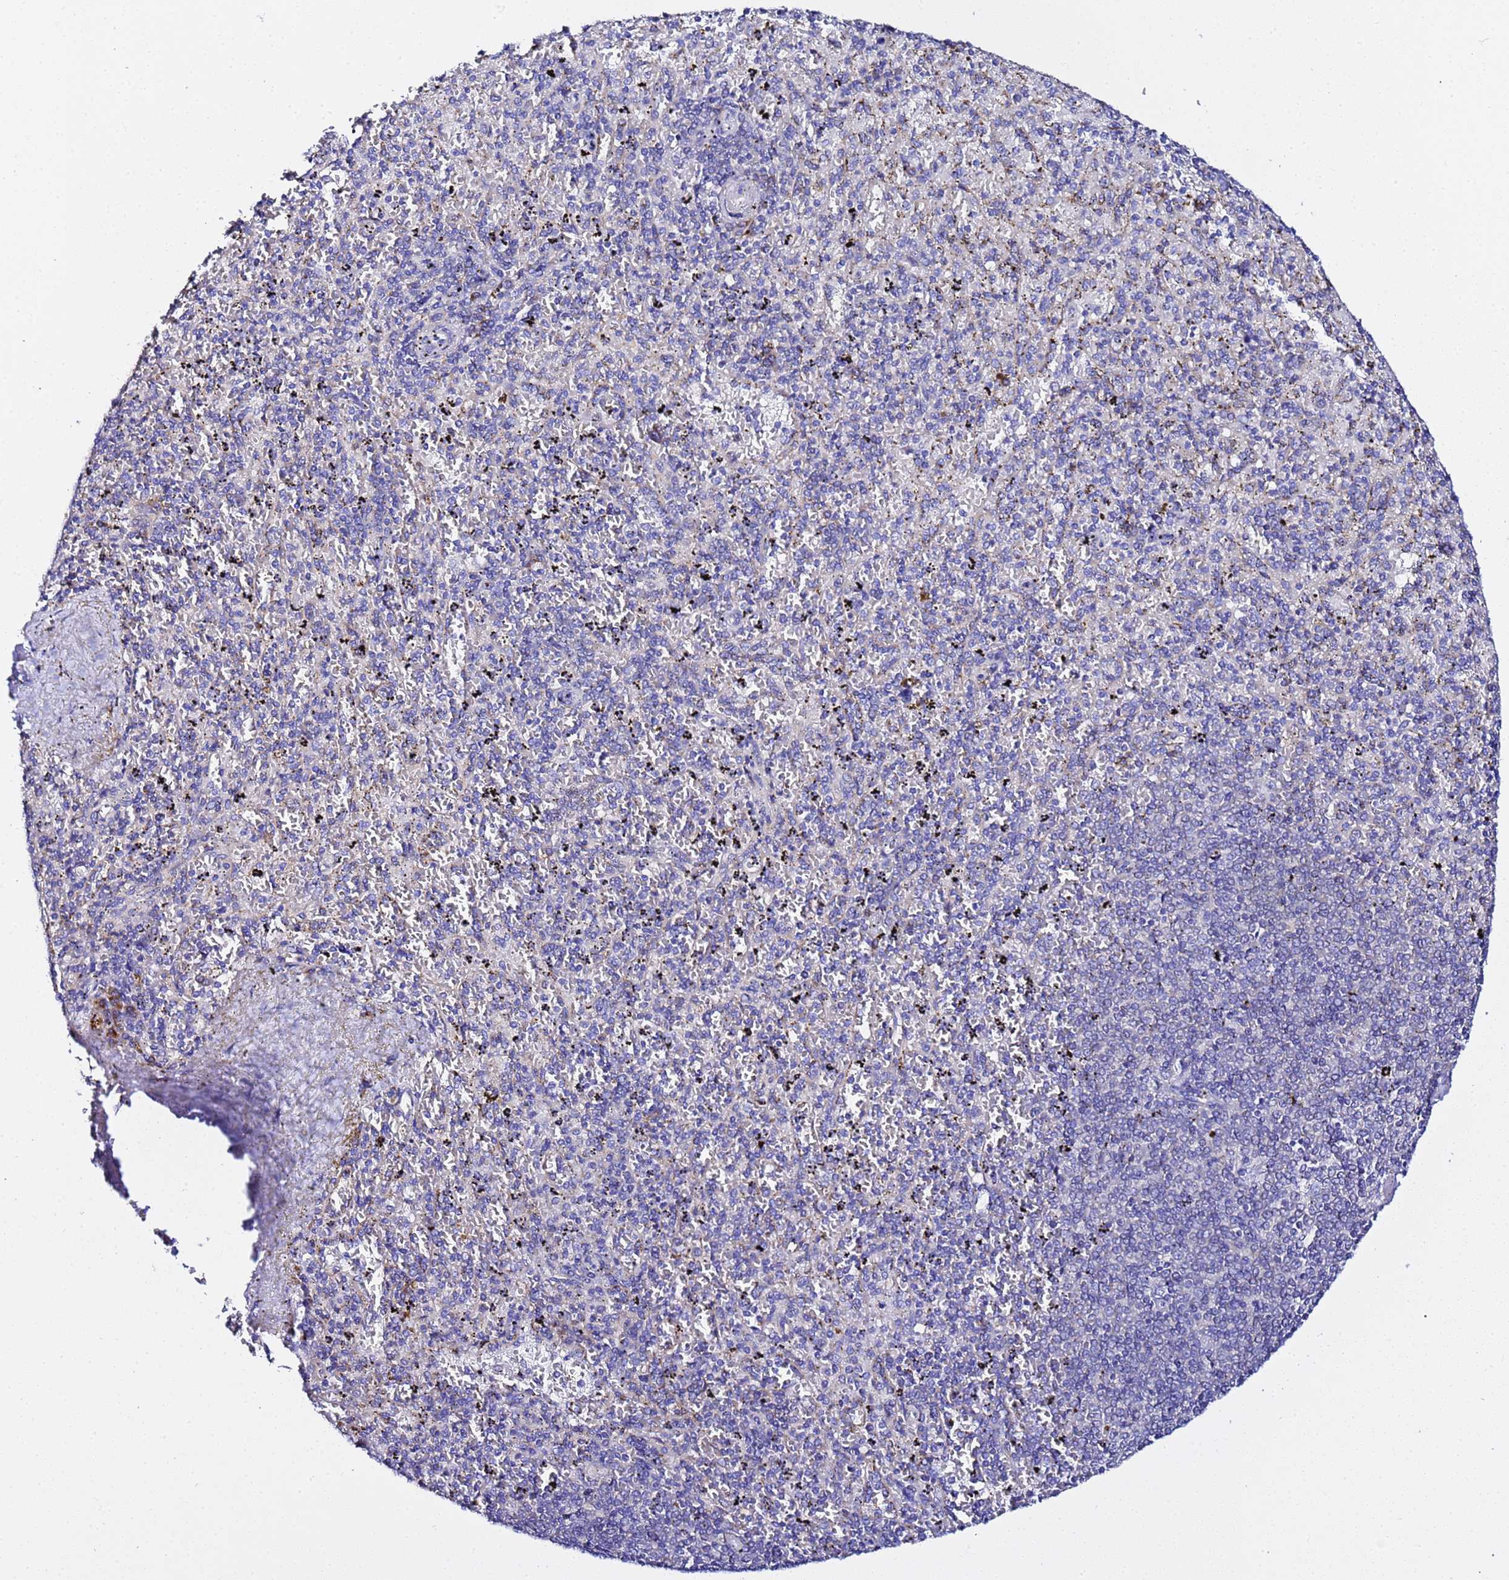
{"staining": {"intensity": "moderate", "quantity": "<25%", "location": "cytoplasmic/membranous"}, "tissue": "spleen", "cell_type": "Cells in red pulp", "image_type": "normal", "snomed": [{"axis": "morphology", "description": "Normal tissue, NOS"}, {"axis": "topography", "description": "Spleen"}], "caption": "Protein expression analysis of normal human spleen reveals moderate cytoplasmic/membranous positivity in approximately <25% of cells in red pulp. The staining was performed using DAB, with brown indicating positive protein expression. Nuclei are stained blue with hematoxylin.", "gene": "VTI1B", "patient": {"sex": "male", "age": 82}}